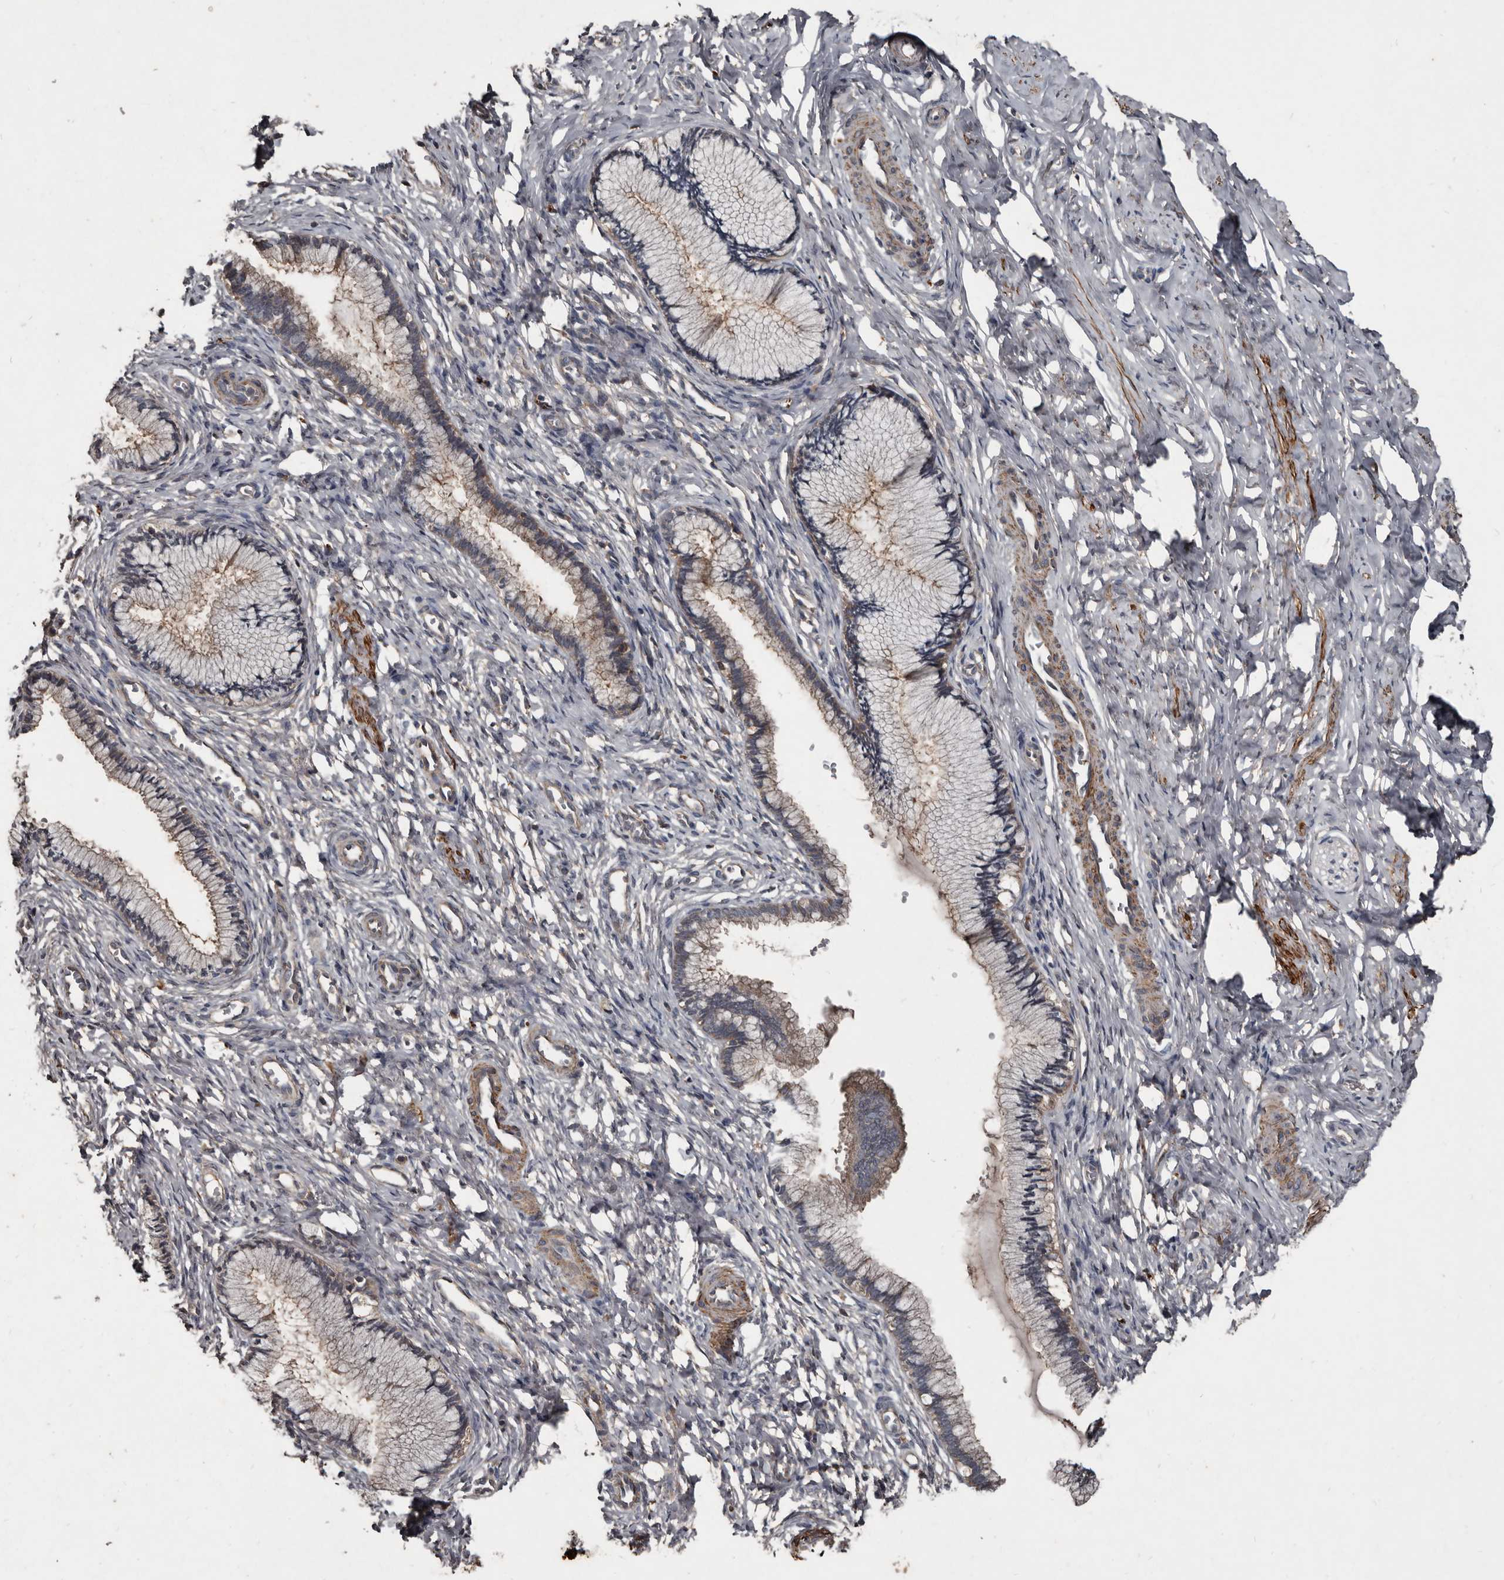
{"staining": {"intensity": "negative", "quantity": "none", "location": "none"}, "tissue": "cervix", "cell_type": "Glandular cells", "image_type": "normal", "snomed": [{"axis": "morphology", "description": "Normal tissue, NOS"}, {"axis": "topography", "description": "Cervix"}], "caption": "Glandular cells show no significant protein positivity in unremarkable cervix.", "gene": "GREB1", "patient": {"sex": "female", "age": 27}}